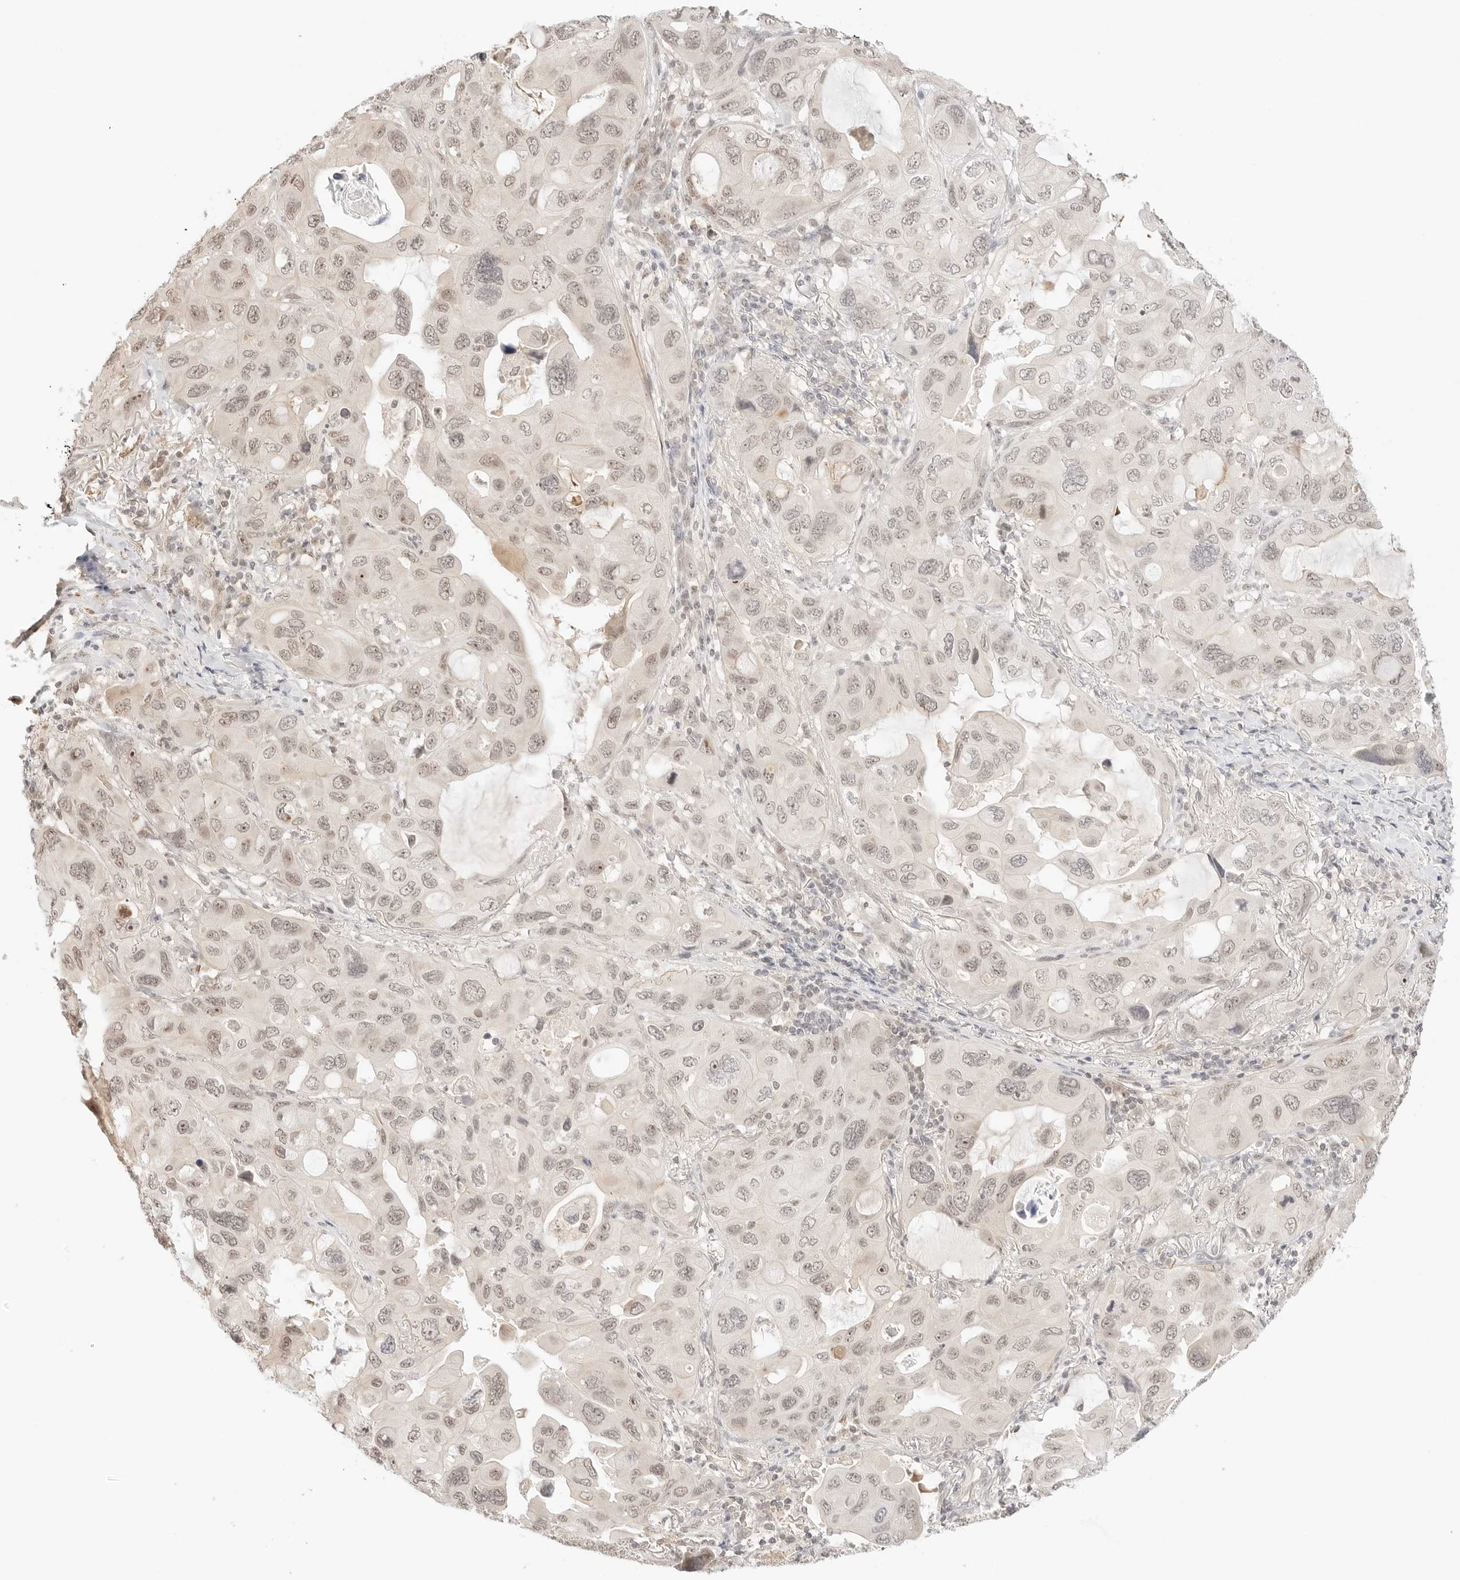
{"staining": {"intensity": "moderate", "quantity": ">75%", "location": "nuclear"}, "tissue": "lung cancer", "cell_type": "Tumor cells", "image_type": "cancer", "snomed": [{"axis": "morphology", "description": "Squamous cell carcinoma, NOS"}, {"axis": "topography", "description": "Lung"}], "caption": "Brown immunohistochemical staining in lung squamous cell carcinoma demonstrates moderate nuclear expression in about >75% of tumor cells.", "gene": "RPS6KL1", "patient": {"sex": "female", "age": 73}}